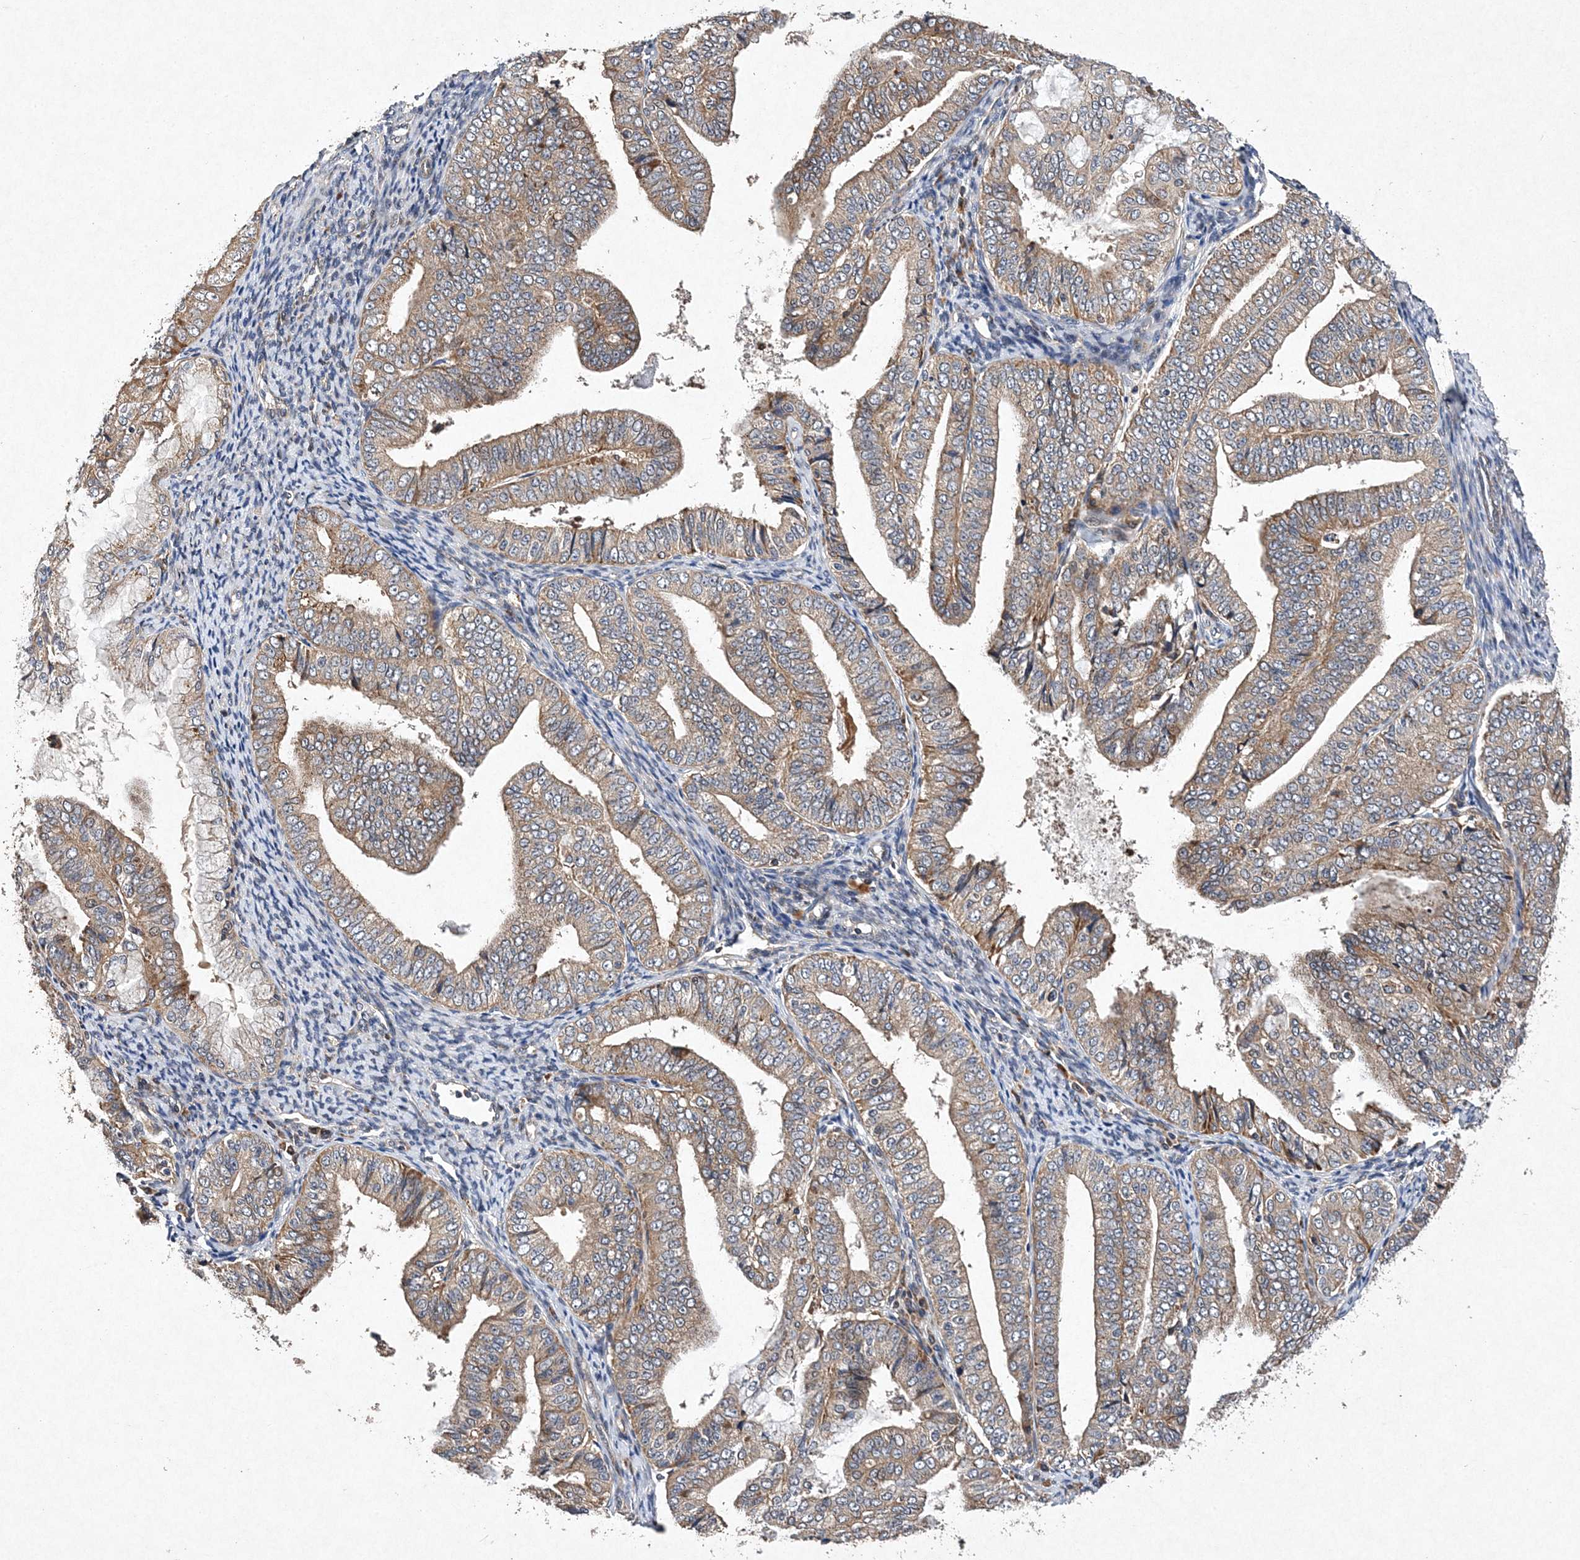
{"staining": {"intensity": "weak", "quantity": ">75%", "location": "cytoplasmic/membranous"}, "tissue": "endometrial cancer", "cell_type": "Tumor cells", "image_type": "cancer", "snomed": [{"axis": "morphology", "description": "Adenocarcinoma, NOS"}, {"axis": "topography", "description": "Endometrium"}], "caption": "Endometrial cancer was stained to show a protein in brown. There is low levels of weak cytoplasmic/membranous staining in about >75% of tumor cells.", "gene": "PROSER1", "patient": {"sex": "female", "age": 63}}